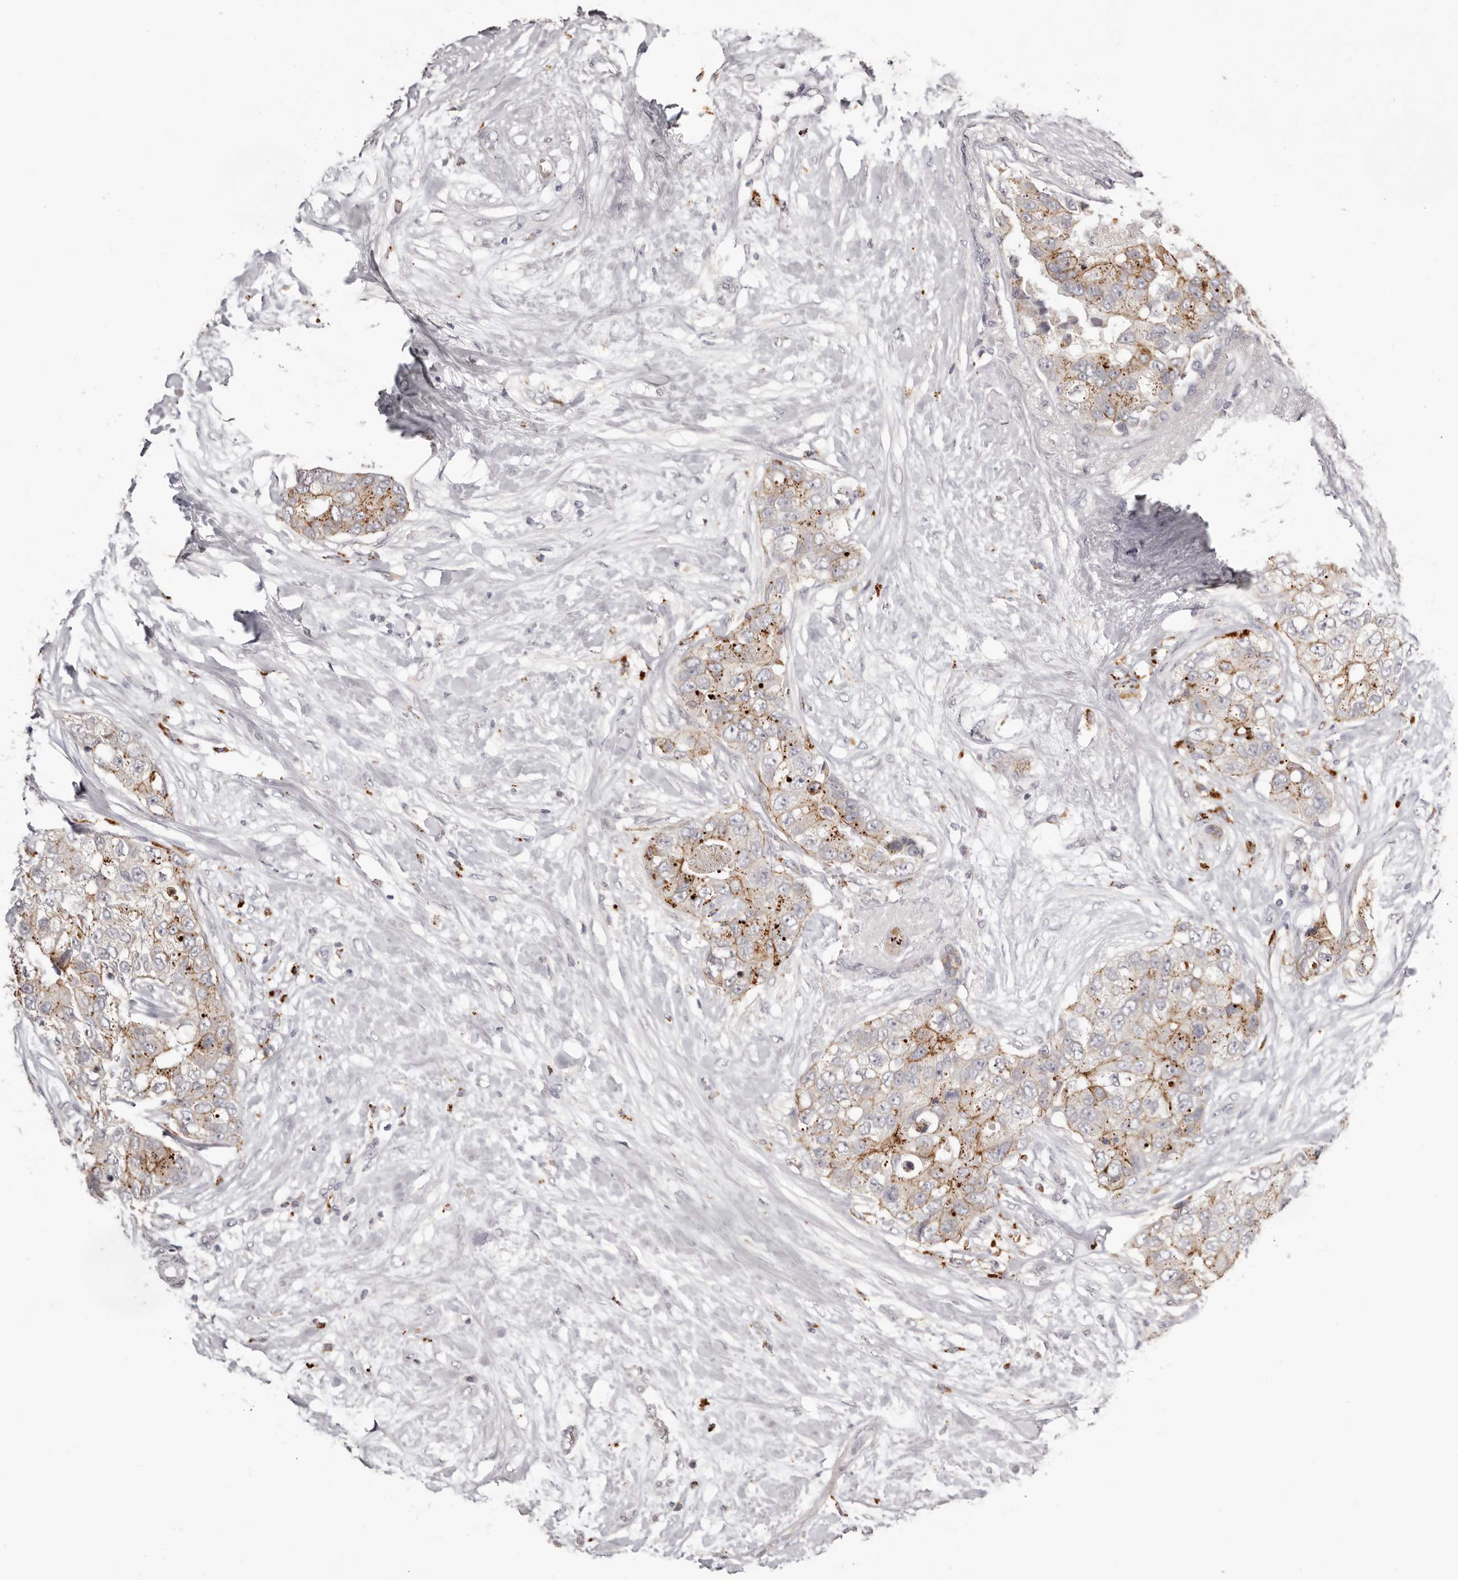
{"staining": {"intensity": "moderate", "quantity": "25%-75%", "location": "cytoplasmic/membranous"}, "tissue": "breast cancer", "cell_type": "Tumor cells", "image_type": "cancer", "snomed": [{"axis": "morphology", "description": "Duct carcinoma"}, {"axis": "topography", "description": "Breast"}], "caption": "Invasive ductal carcinoma (breast) stained for a protein reveals moderate cytoplasmic/membranous positivity in tumor cells.", "gene": "PCDHB6", "patient": {"sex": "female", "age": 62}}